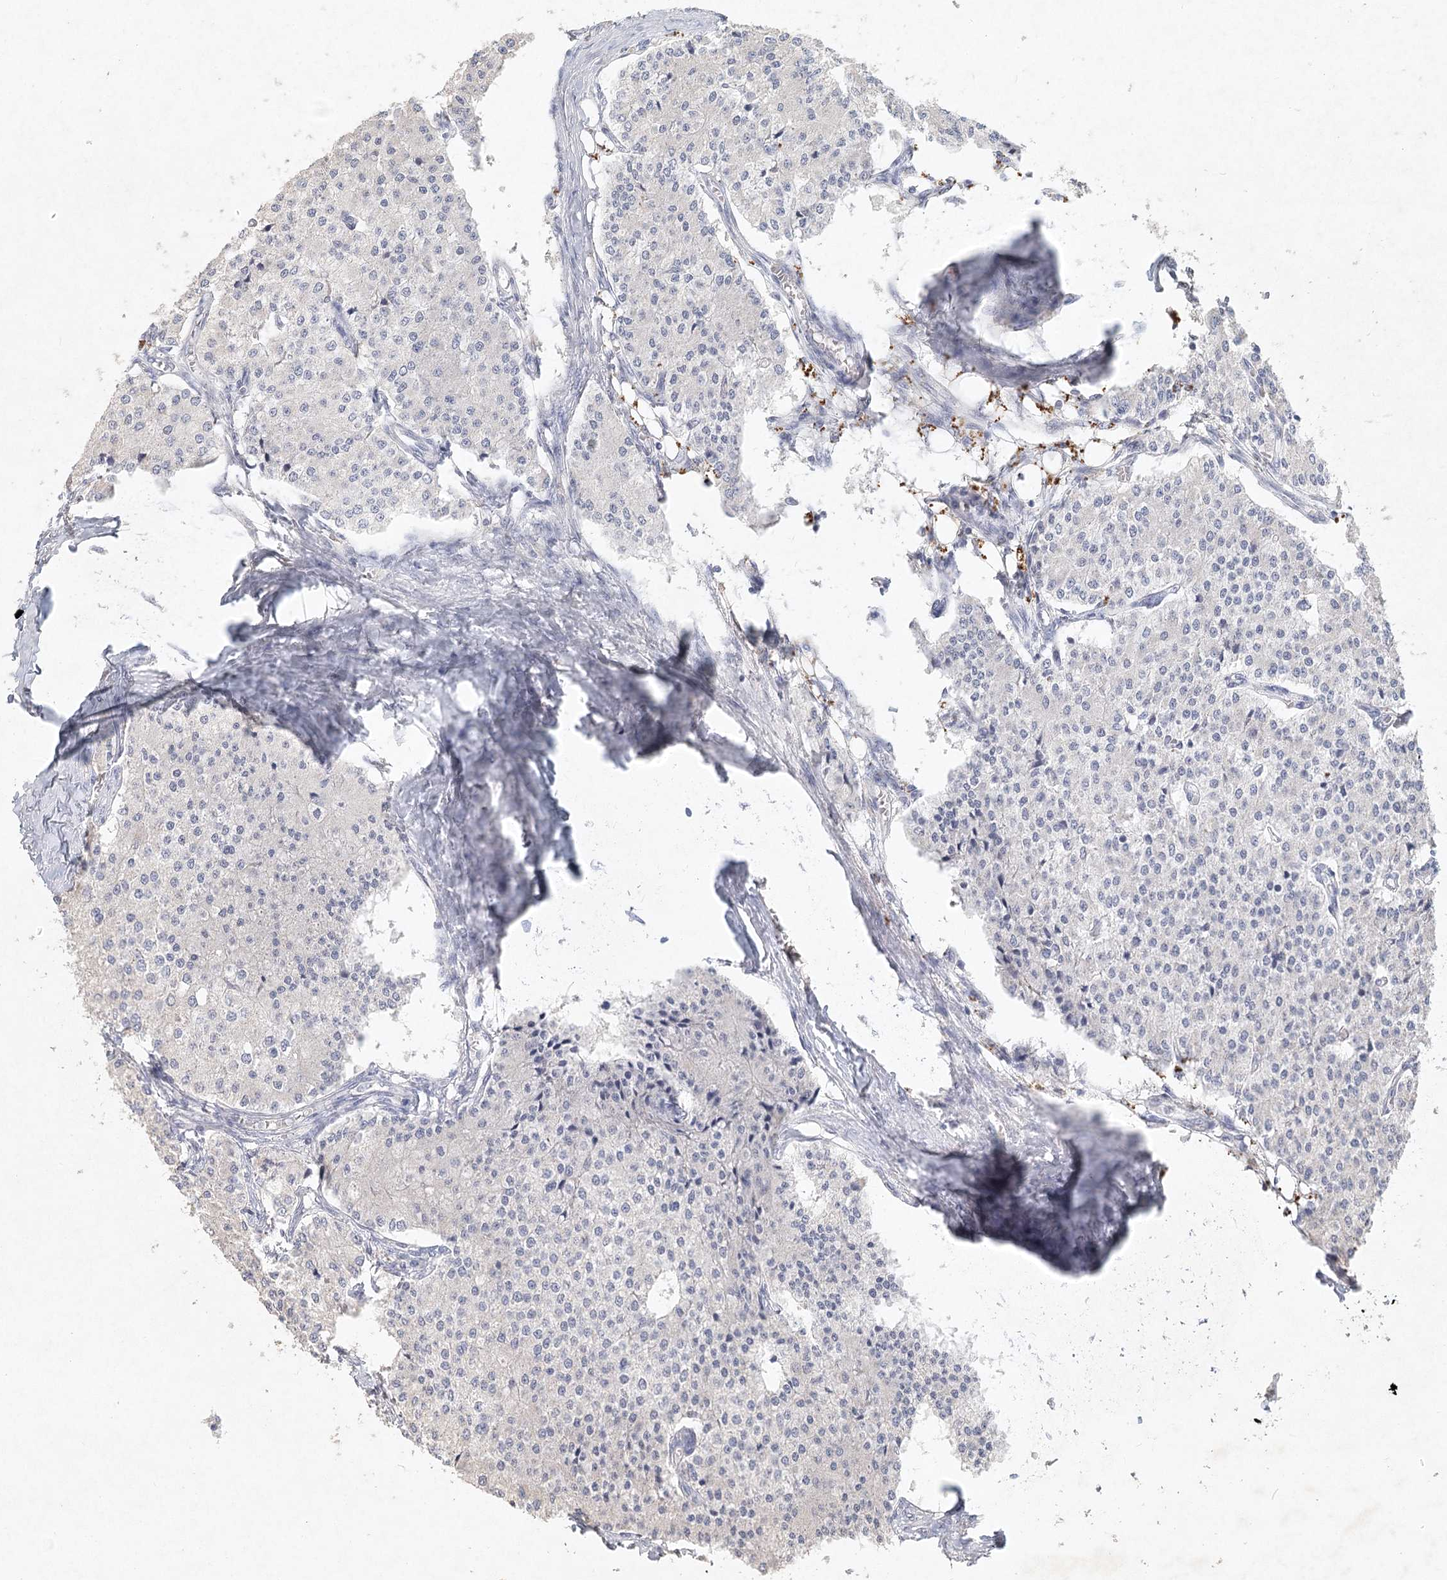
{"staining": {"intensity": "negative", "quantity": "none", "location": "none"}, "tissue": "carcinoid", "cell_type": "Tumor cells", "image_type": "cancer", "snomed": [{"axis": "morphology", "description": "Carcinoid, malignant, NOS"}, {"axis": "topography", "description": "Colon"}], "caption": "Tumor cells are negative for protein expression in human carcinoid.", "gene": "ARSI", "patient": {"sex": "female", "age": 52}}